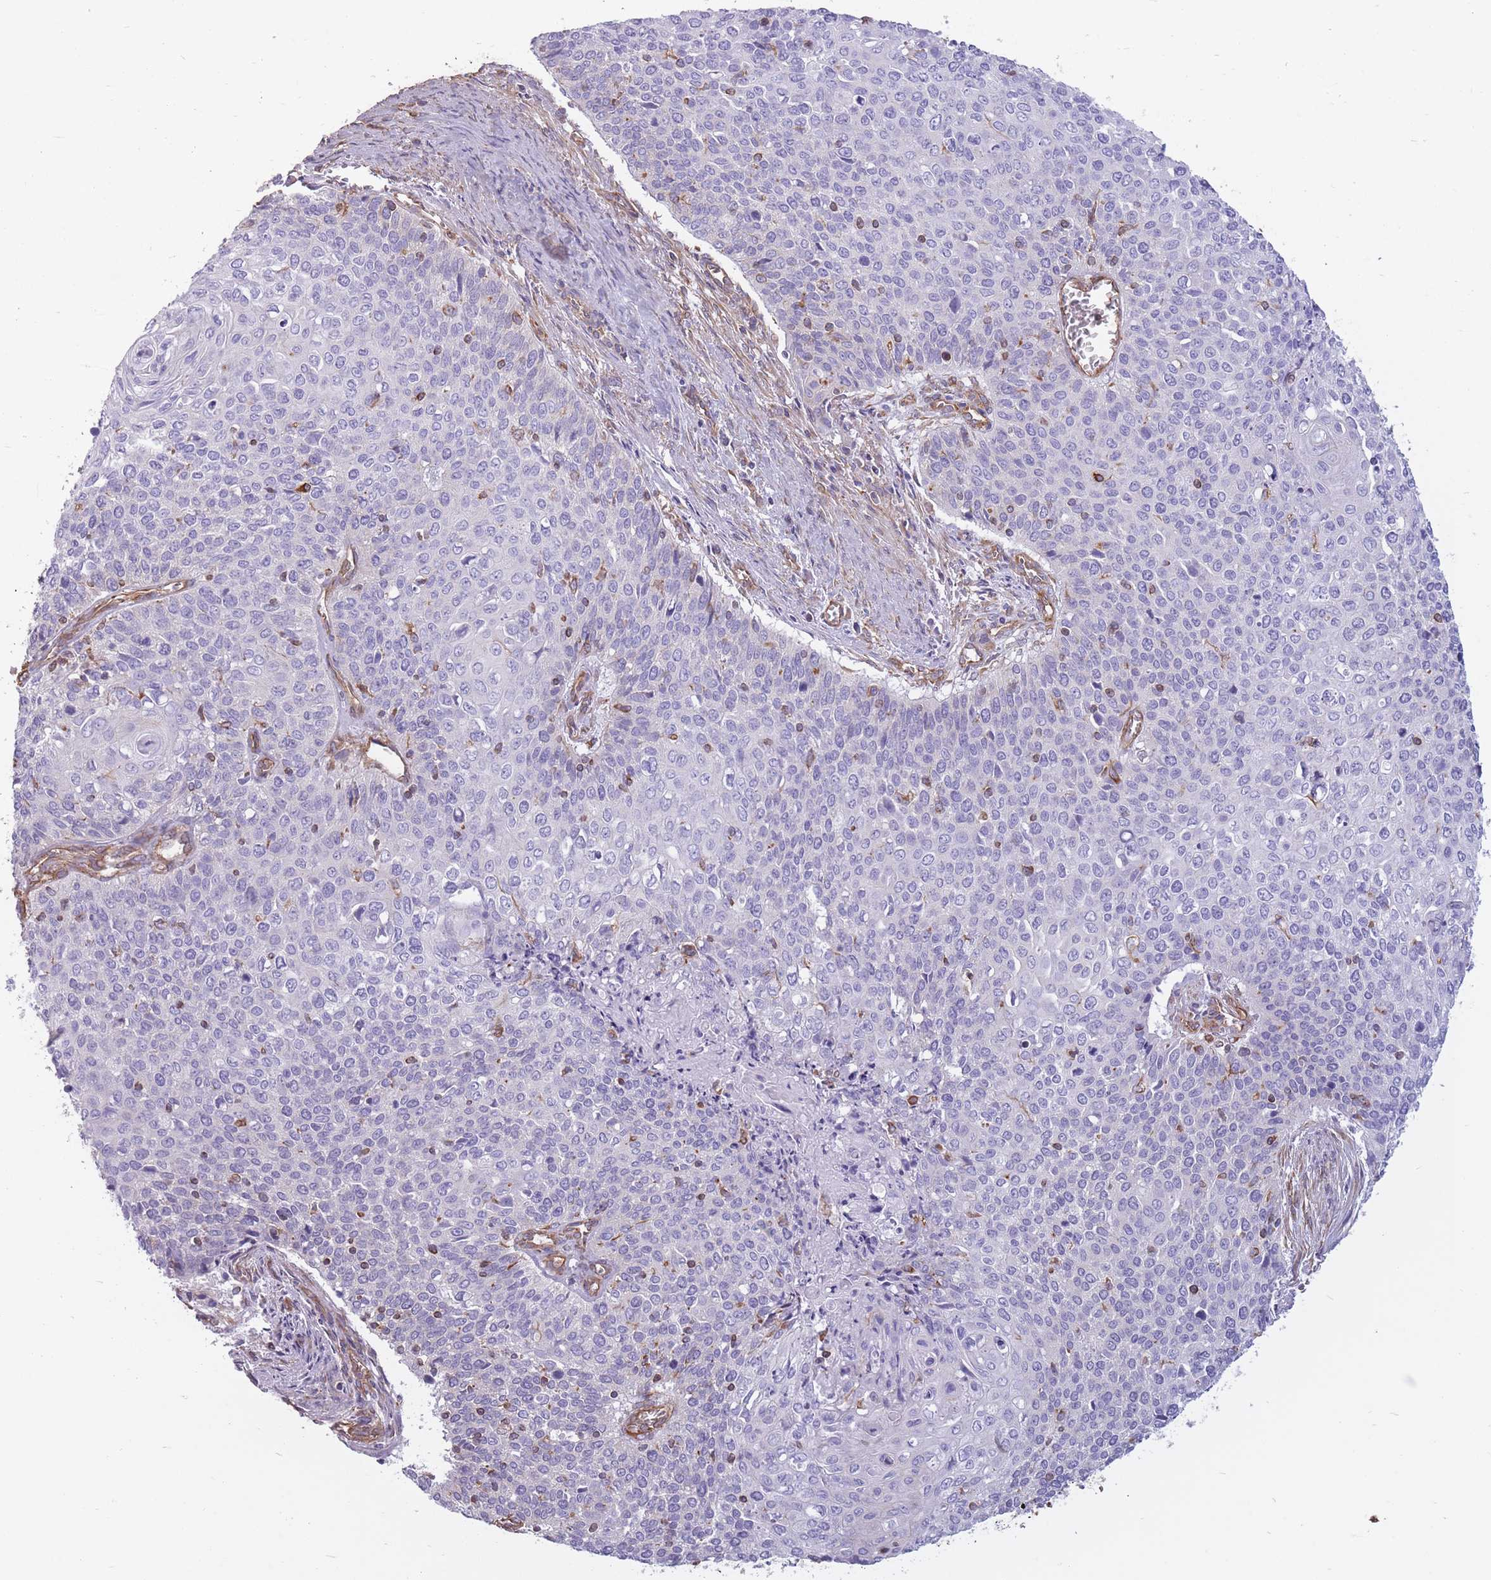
{"staining": {"intensity": "negative", "quantity": "none", "location": "none"}, "tissue": "cervical cancer", "cell_type": "Tumor cells", "image_type": "cancer", "snomed": [{"axis": "morphology", "description": "Squamous cell carcinoma, NOS"}, {"axis": "topography", "description": "Cervix"}], "caption": "A photomicrograph of human cervical squamous cell carcinoma is negative for staining in tumor cells. (IHC, brightfield microscopy, high magnification).", "gene": "ADD1", "patient": {"sex": "female", "age": 39}}